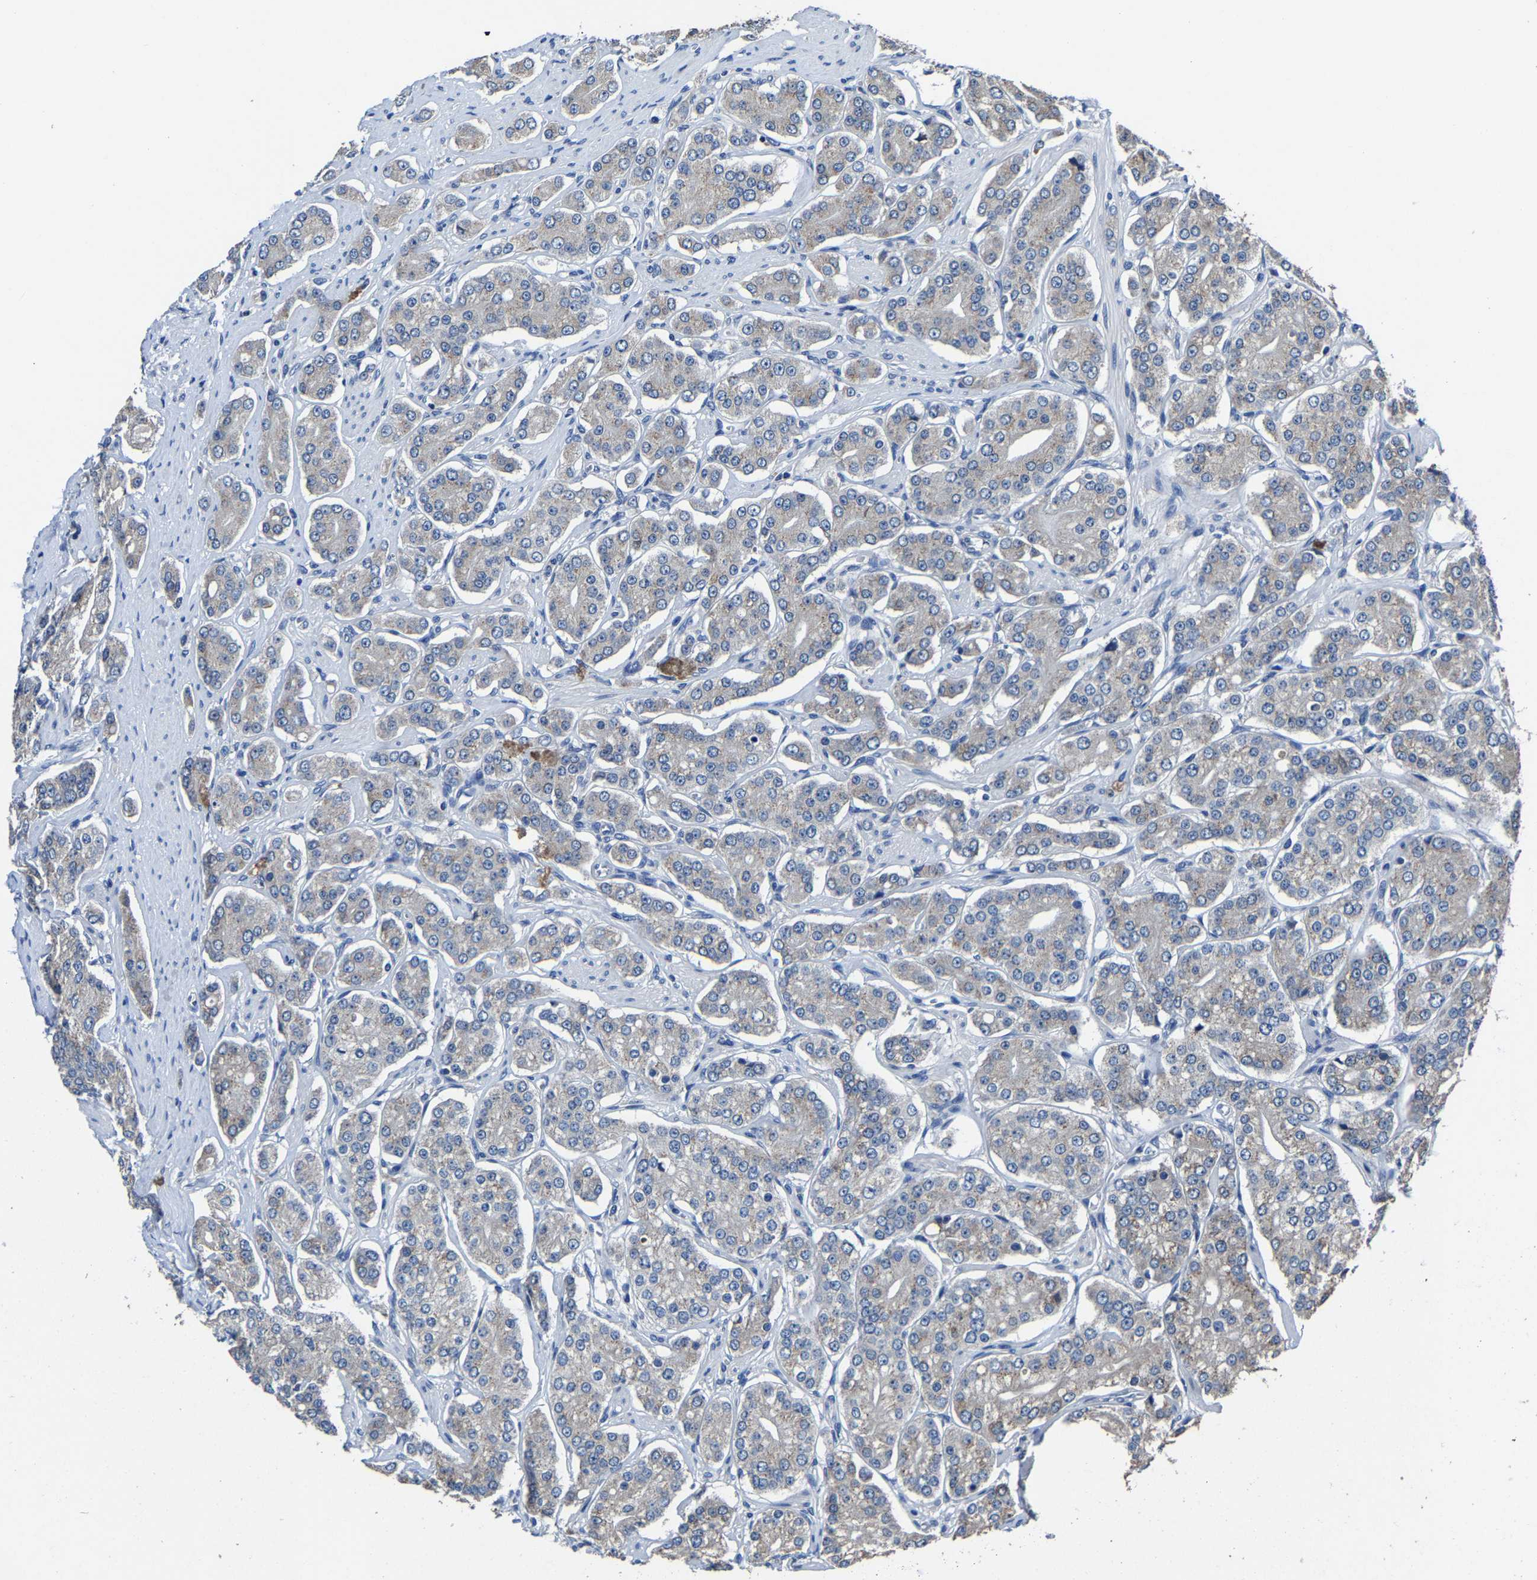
{"staining": {"intensity": "weak", "quantity": "<25%", "location": "cytoplasmic/membranous"}, "tissue": "prostate cancer", "cell_type": "Tumor cells", "image_type": "cancer", "snomed": [{"axis": "morphology", "description": "Adenocarcinoma, Low grade"}, {"axis": "topography", "description": "Prostate"}], "caption": "Tumor cells are negative for brown protein staining in prostate cancer (low-grade adenocarcinoma).", "gene": "EBAG9", "patient": {"sex": "male", "age": 69}}